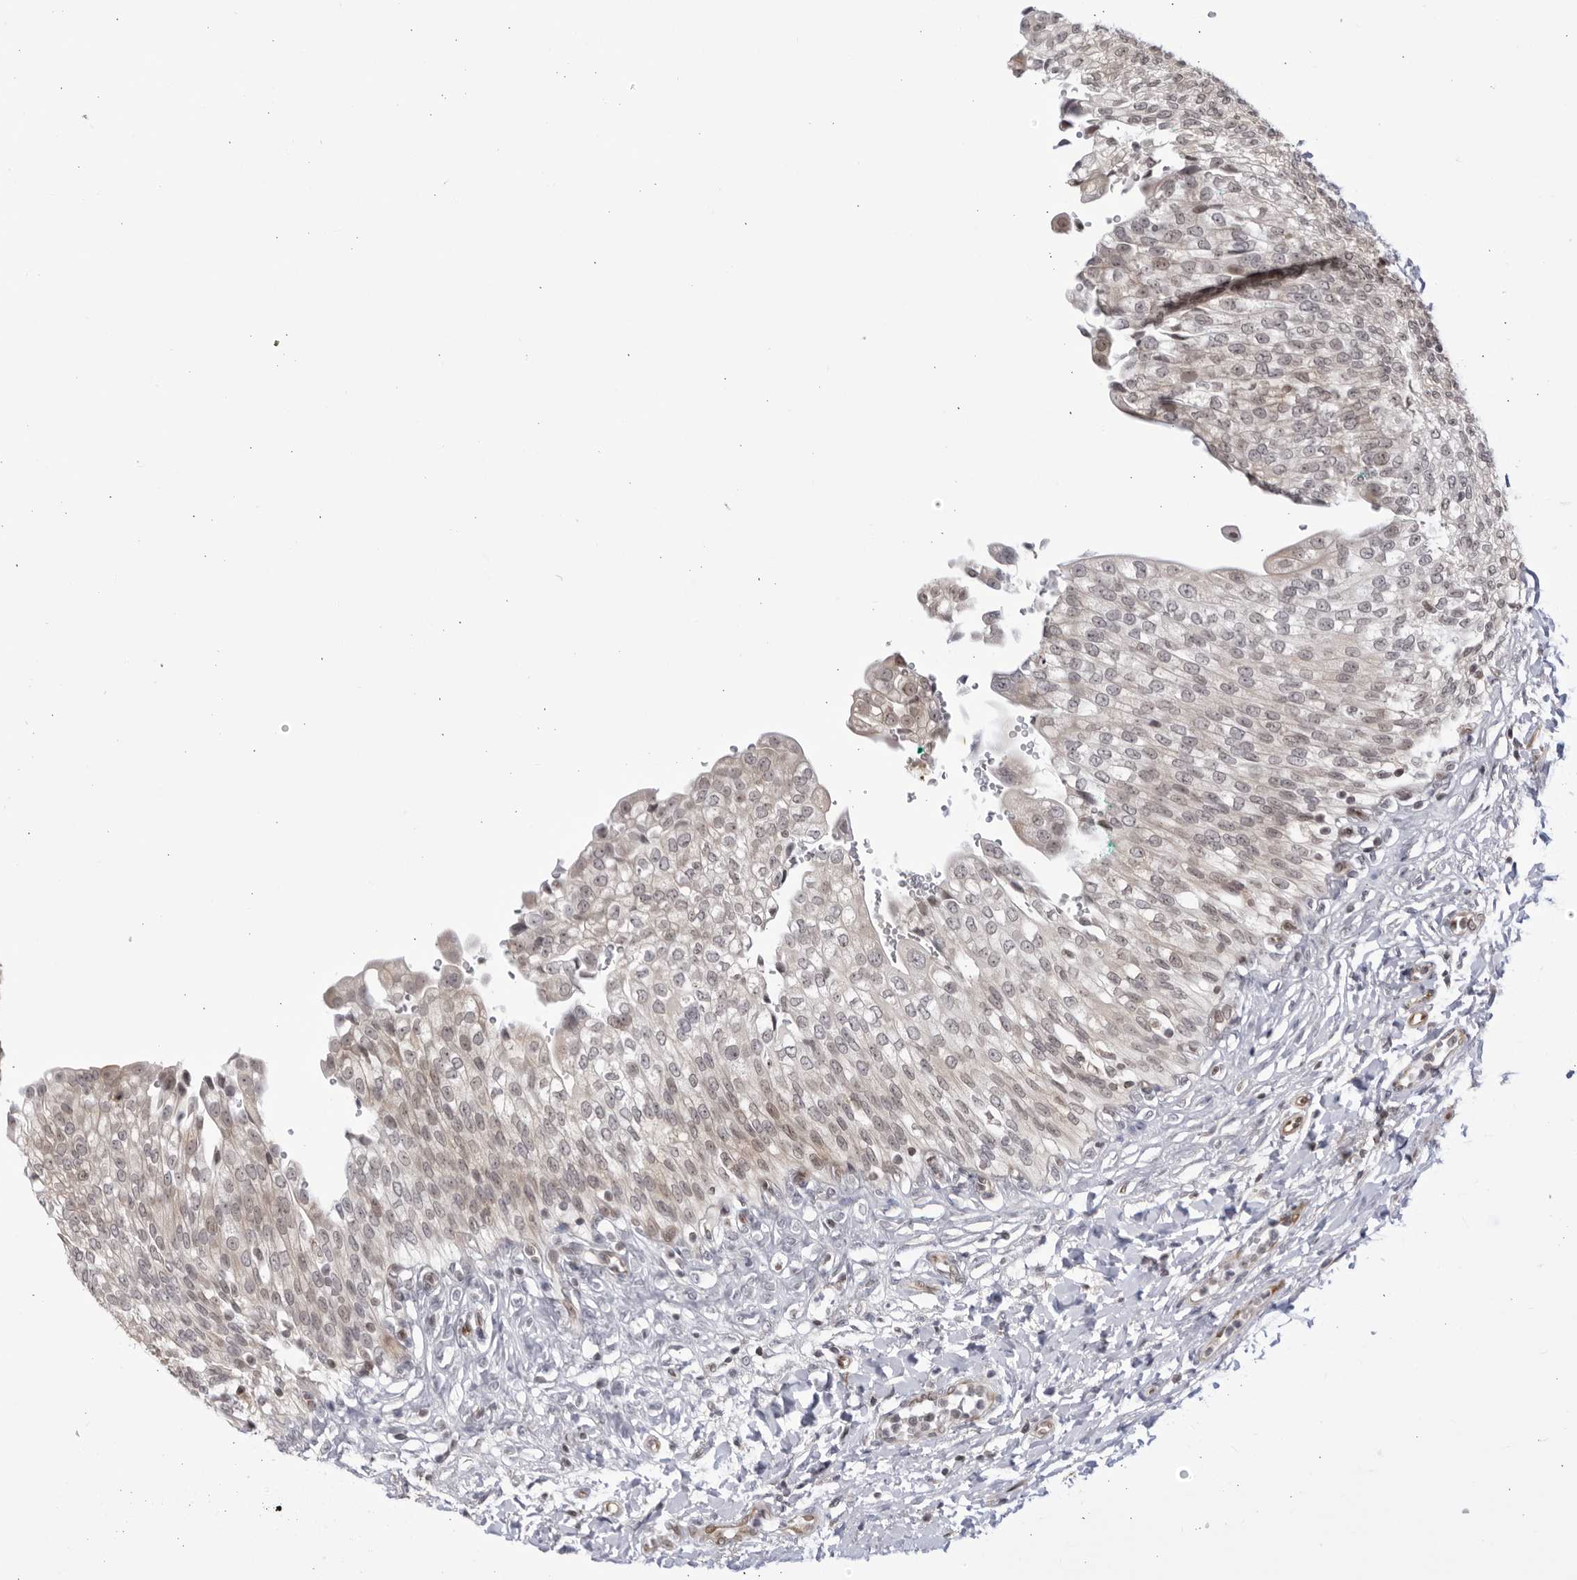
{"staining": {"intensity": "moderate", "quantity": "<25%", "location": "cytoplasmic/membranous"}, "tissue": "urinary bladder", "cell_type": "Urothelial cells", "image_type": "normal", "snomed": [{"axis": "morphology", "description": "Urothelial carcinoma, High grade"}, {"axis": "topography", "description": "Urinary bladder"}], "caption": "Protein expression analysis of benign urinary bladder demonstrates moderate cytoplasmic/membranous expression in approximately <25% of urothelial cells.", "gene": "CNBD1", "patient": {"sex": "male", "age": 46}}